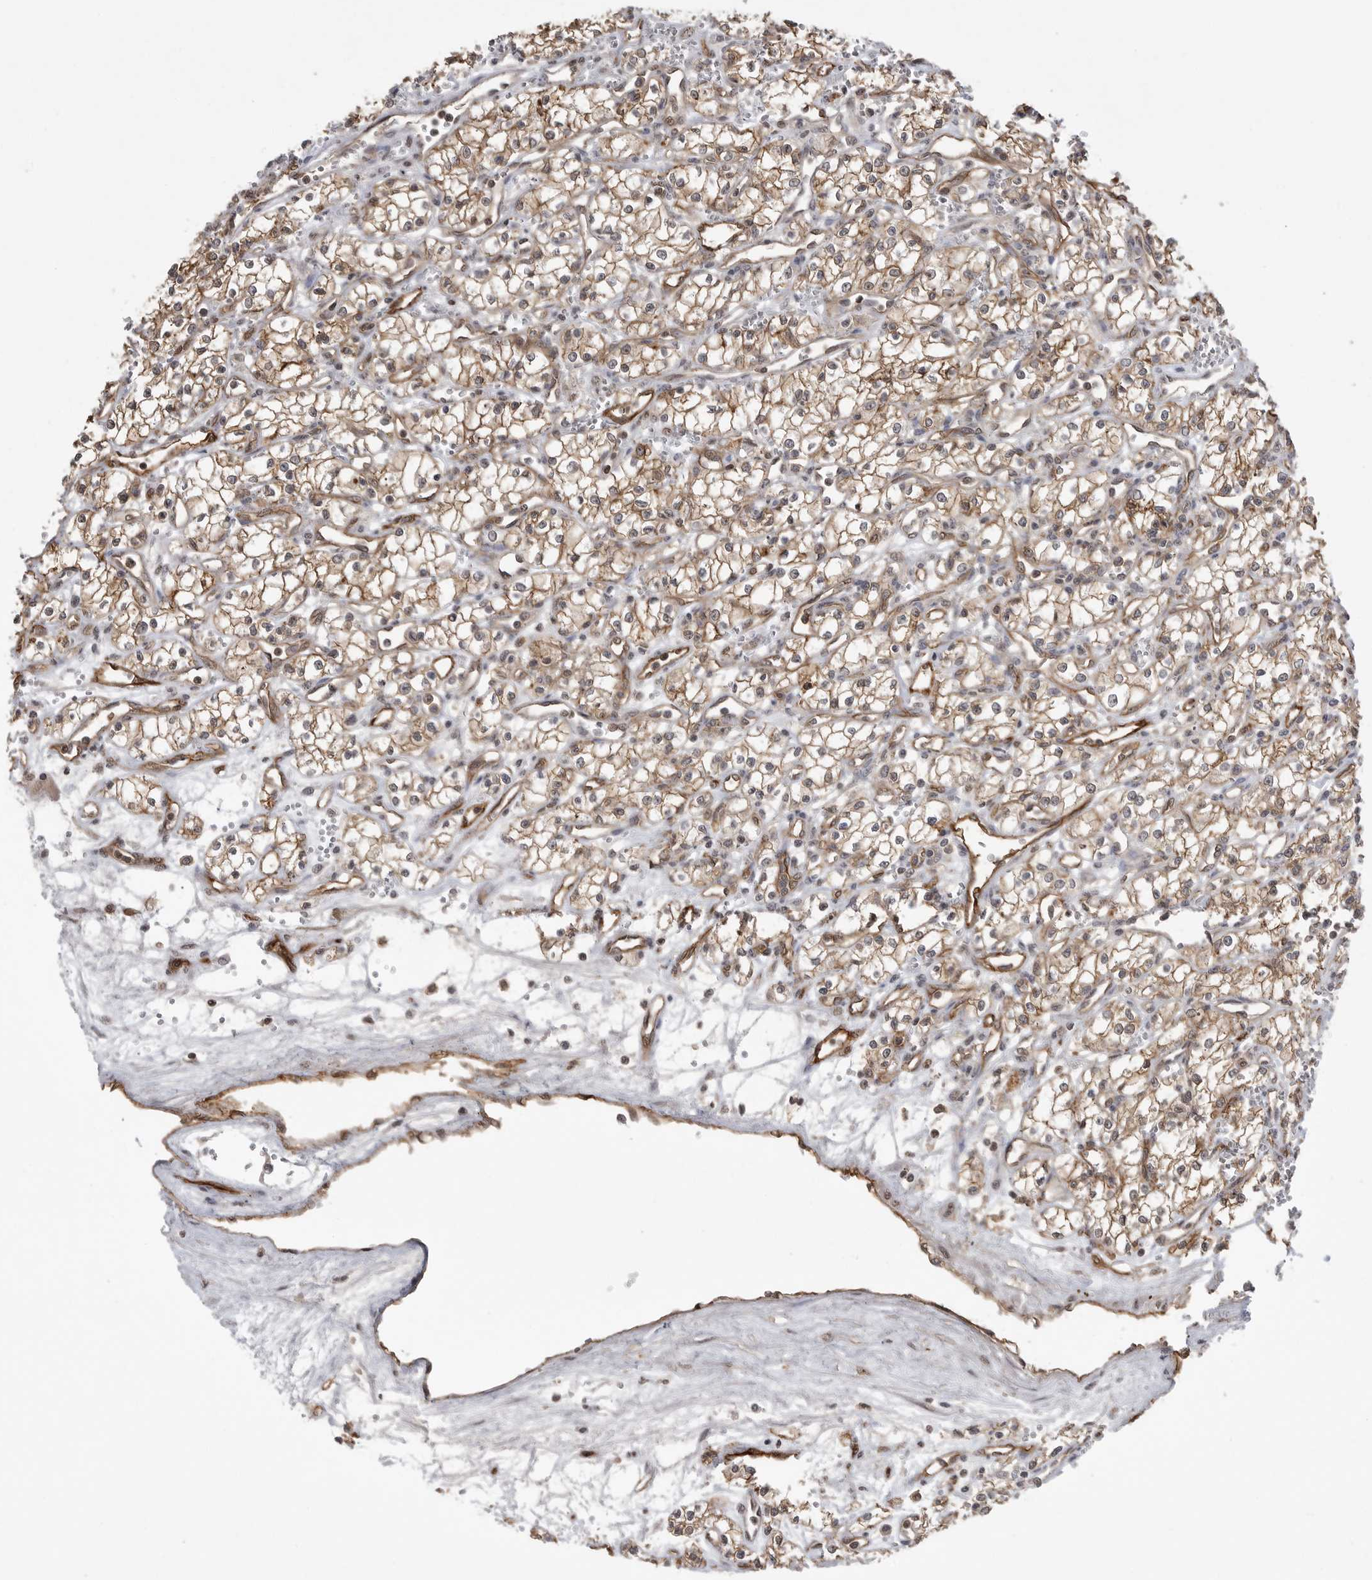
{"staining": {"intensity": "moderate", "quantity": ">75%", "location": "cytoplasmic/membranous"}, "tissue": "renal cancer", "cell_type": "Tumor cells", "image_type": "cancer", "snomed": [{"axis": "morphology", "description": "Adenocarcinoma, NOS"}, {"axis": "topography", "description": "Kidney"}], "caption": "Protein expression analysis of renal adenocarcinoma reveals moderate cytoplasmic/membranous expression in about >75% of tumor cells. Using DAB (brown) and hematoxylin (blue) stains, captured at high magnification using brightfield microscopy.", "gene": "NECTIN1", "patient": {"sex": "male", "age": 59}}